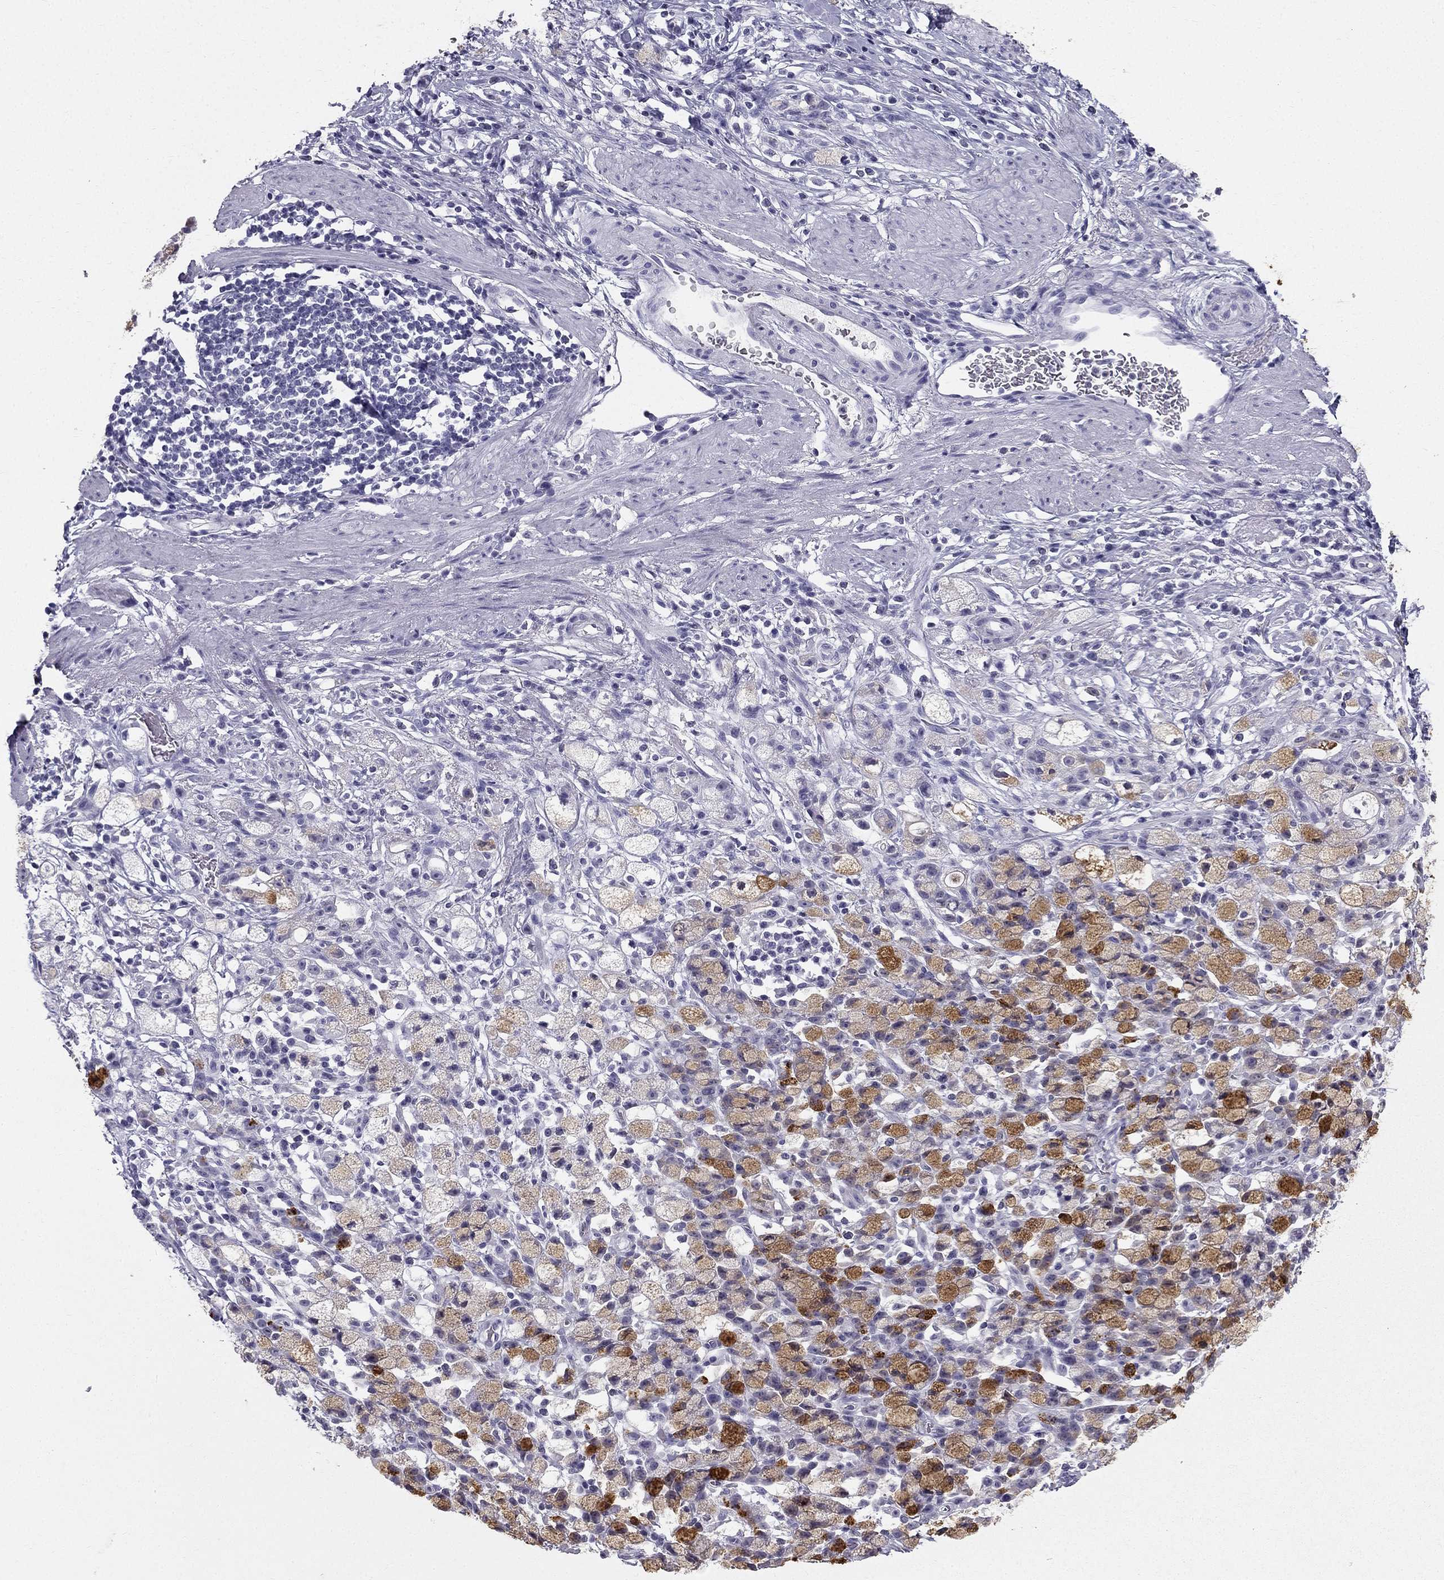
{"staining": {"intensity": "moderate", "quantity": "<25%", "location": "cytoplasmic/membranous"}, "tissue": "stomach cancer", "cell_type": "Tumor cells", "image_type": "cancer", "snomed": [{"axis": "morphology", "description": "Adenocarcinoma, NOS"}, {"axis": "topography", "description": "Stomach"}], "caption": "Human stomach cancer (adenocarcinoma) stained with a brown dye exhibits moderate cytoplasmic/membranous positive expression in about <25% of tumor cells.", "gene": "TFF3", "patient": {"sex": "male", "age": 58}}